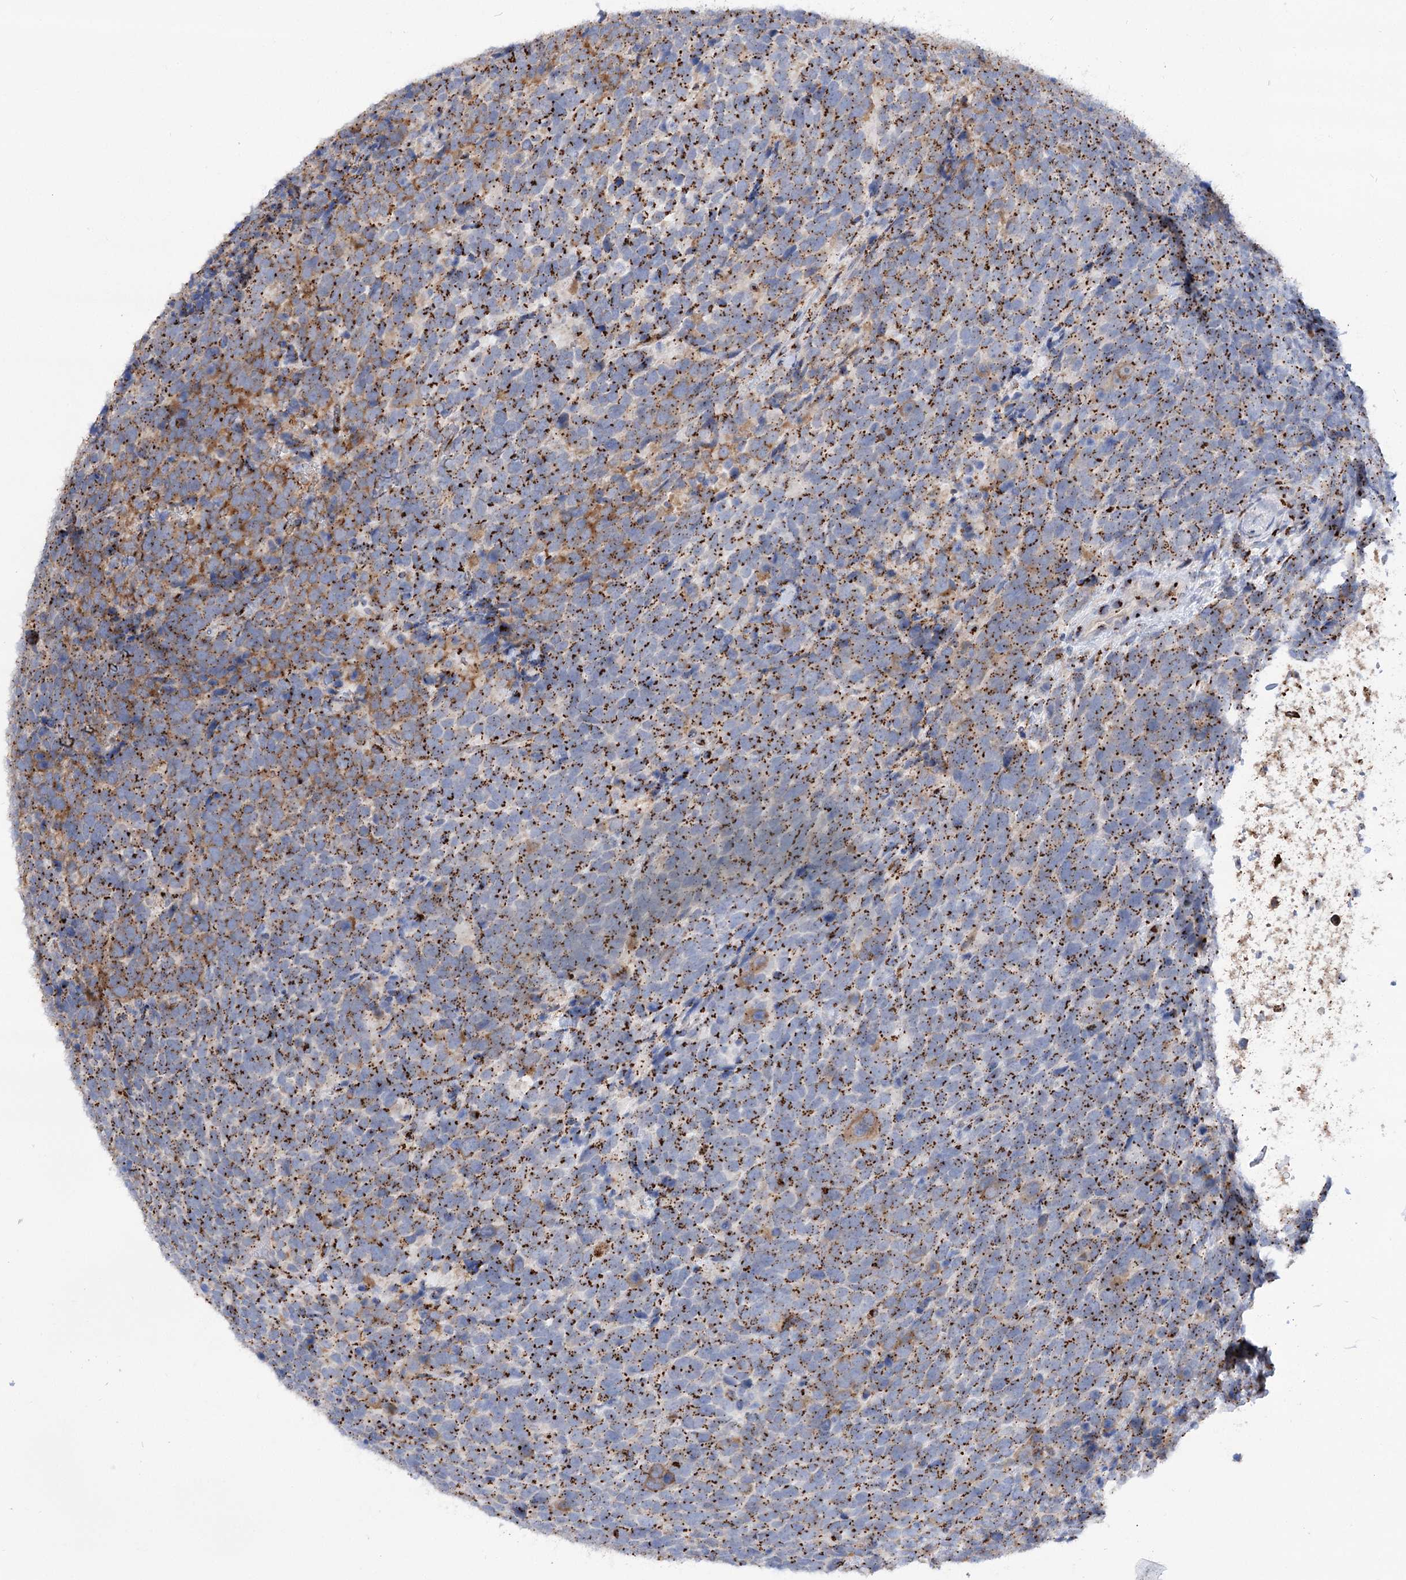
{"staining": {"intensity": "strong", "quantity": "25%-75%", "location": "cytoplasmic/membranous"}, "tissue": "urothelial cancer", "cell_type": "Tumor cells", "image_type": "cancer", "snomed": [{"axis": "morphology", "description": "Urothelial carcinoma, High grade"}, {"axis": "topography", "description": "Urinary bladder"}], "caption": "Immunohistochemistry (IHC) (DAB (3,3'-diaminobenzidine)) staining of human urothelial carcinoma (high-grade) exhibits strong cytoplasmic/membranous protein positivity in about 25%-75% of tumor cells.", "gene": "TMEM165", "patient": {"sex": "female", "age": 82}}